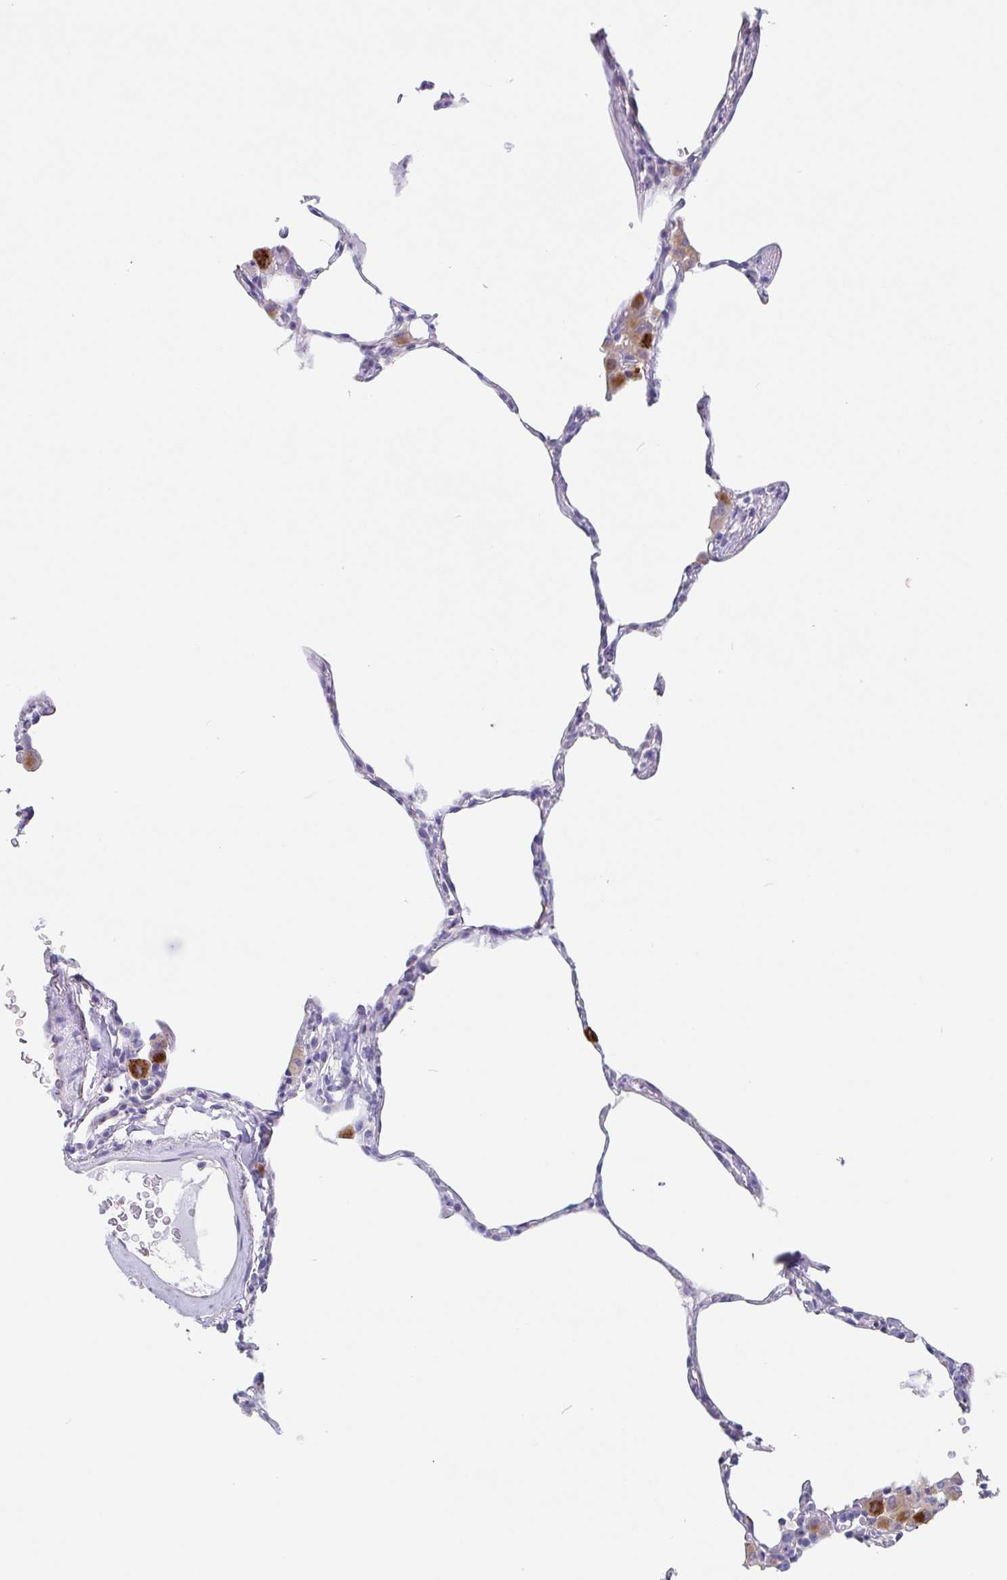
{"staining": {"intensity": "negative", "quantity": "none", "location": "none"}, "tissue": "lung", "cell_type": "Alveolar cells", "image_type": "normal", "snomed": [{"axis": "morphology", "description": "Normal tissue, NOS"}, {"axis": "topography", "description": "Lung"}], "caption": "Immunohistochemistry photomicrograph of normal human lung stained for a protein (brown), which displays no staining in alveolar cells.", "gene": "LENG9", "patient": {"sex": "female", "age": 57}}